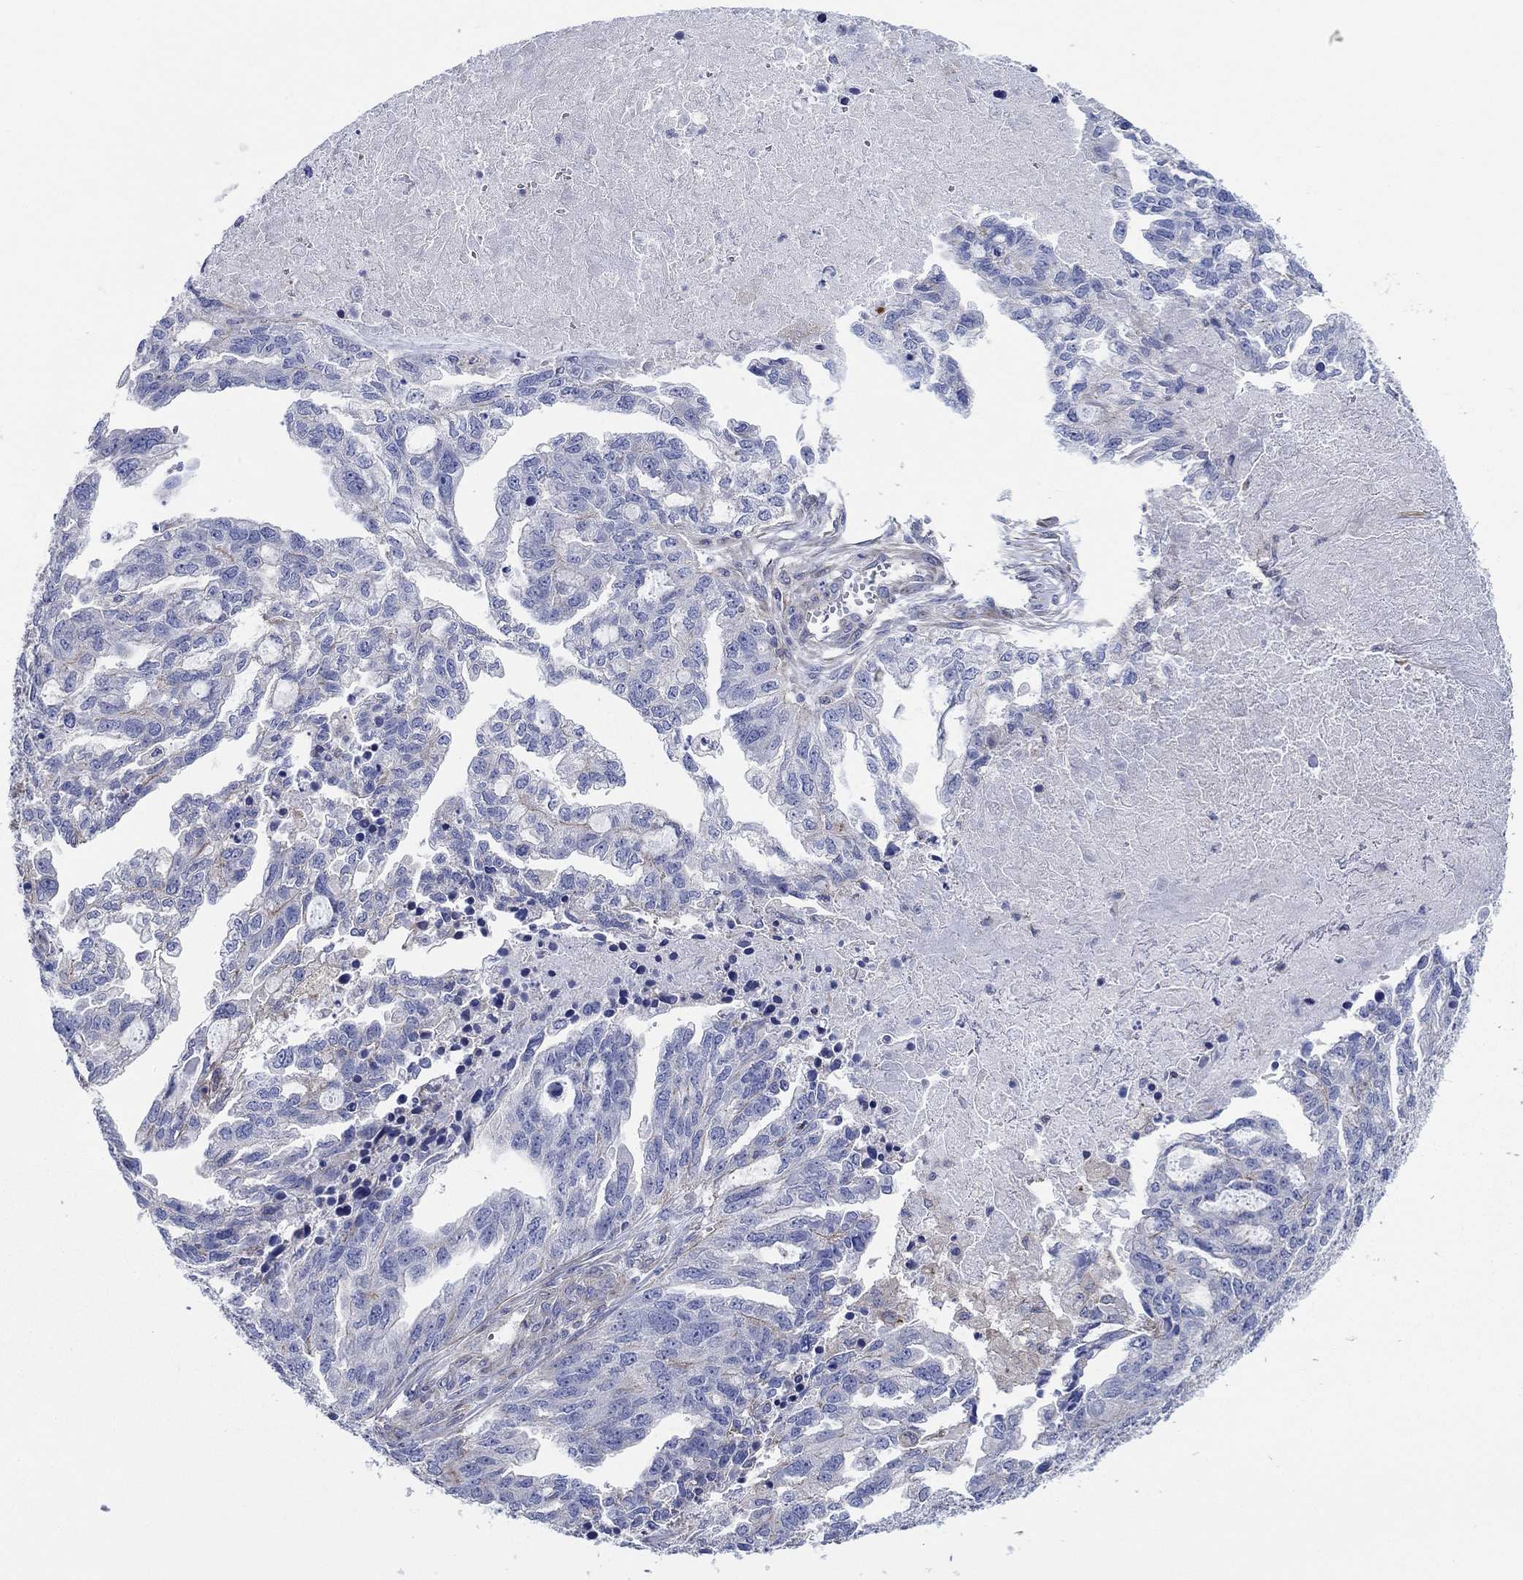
{"staining": {"intensity": "negative", "quantity": "none", "location": "none"}, "tissue": "ovarian cancer", "cell_type": "Tumor cells", "image_type": "cancer", "snomed": [{"axis": "morphology", "description": "Cystadenocarcinoma, serous, NOS"}, {"axis": "topography", "description": "Ovary"}], "caption": "This is a image of IHC staining of serous cystadenocarcinoma (ovarian), which shows no staining in tumor cells.", "gene": "FMN1", "patient": {"sex": "female", "age": 51}}